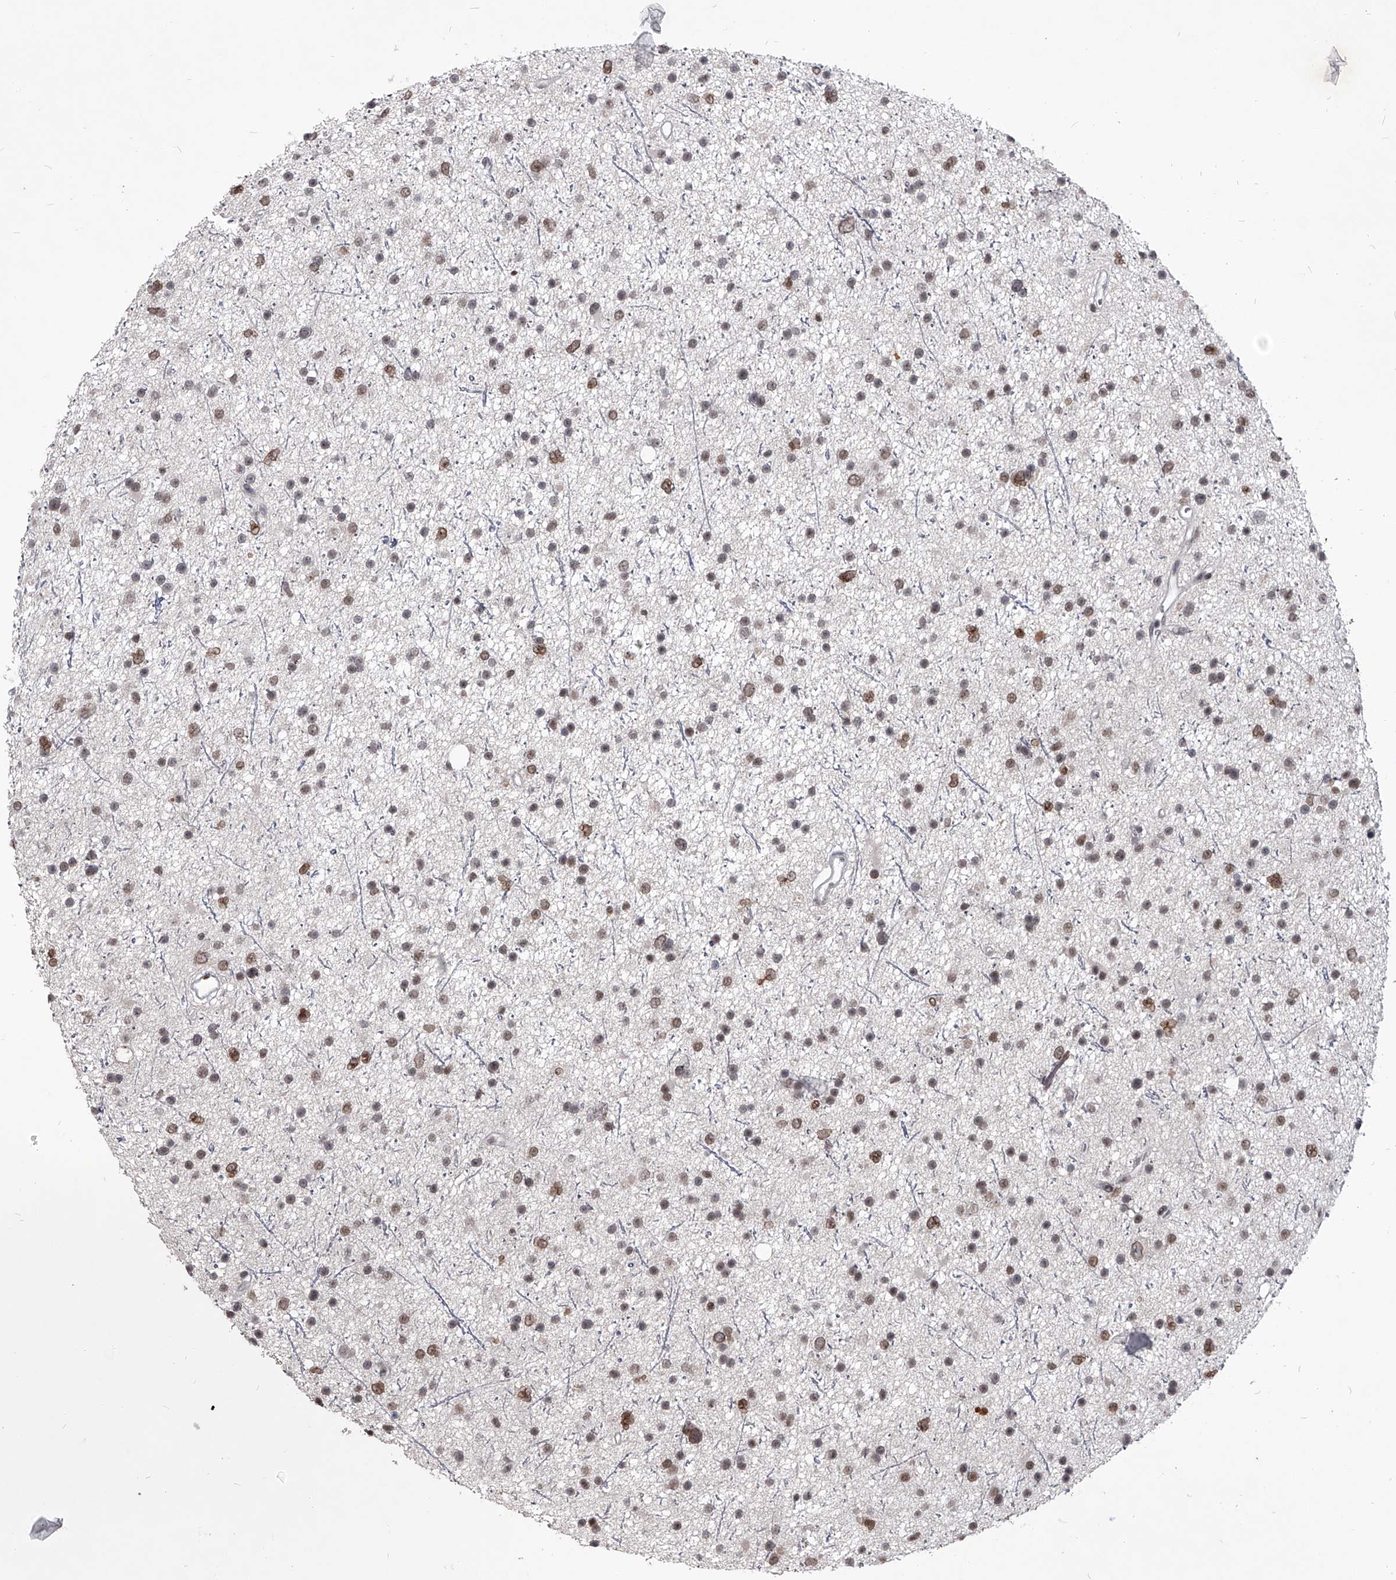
{"staining": {"intensity": "moderate", "quantity": "25%-75%", "location": "nuclear"}, "tissue": "glioma", "cell_type": "Tumor cells", "image_type": "cancer", "snomed": [{"axis": "morphology", "description": "Glioma, malignant, Low grade"}, {"axis": "topography", "description": "Cerebral cortex"}], "caption": "Glioma stained with DAB immunohistochemistry reveals medium levels of moderate nuclear positivity in approximately 25%-75% of tumor cells.", "gene": "PPIL4", "patient": {"sex": "female", "age": 39}}